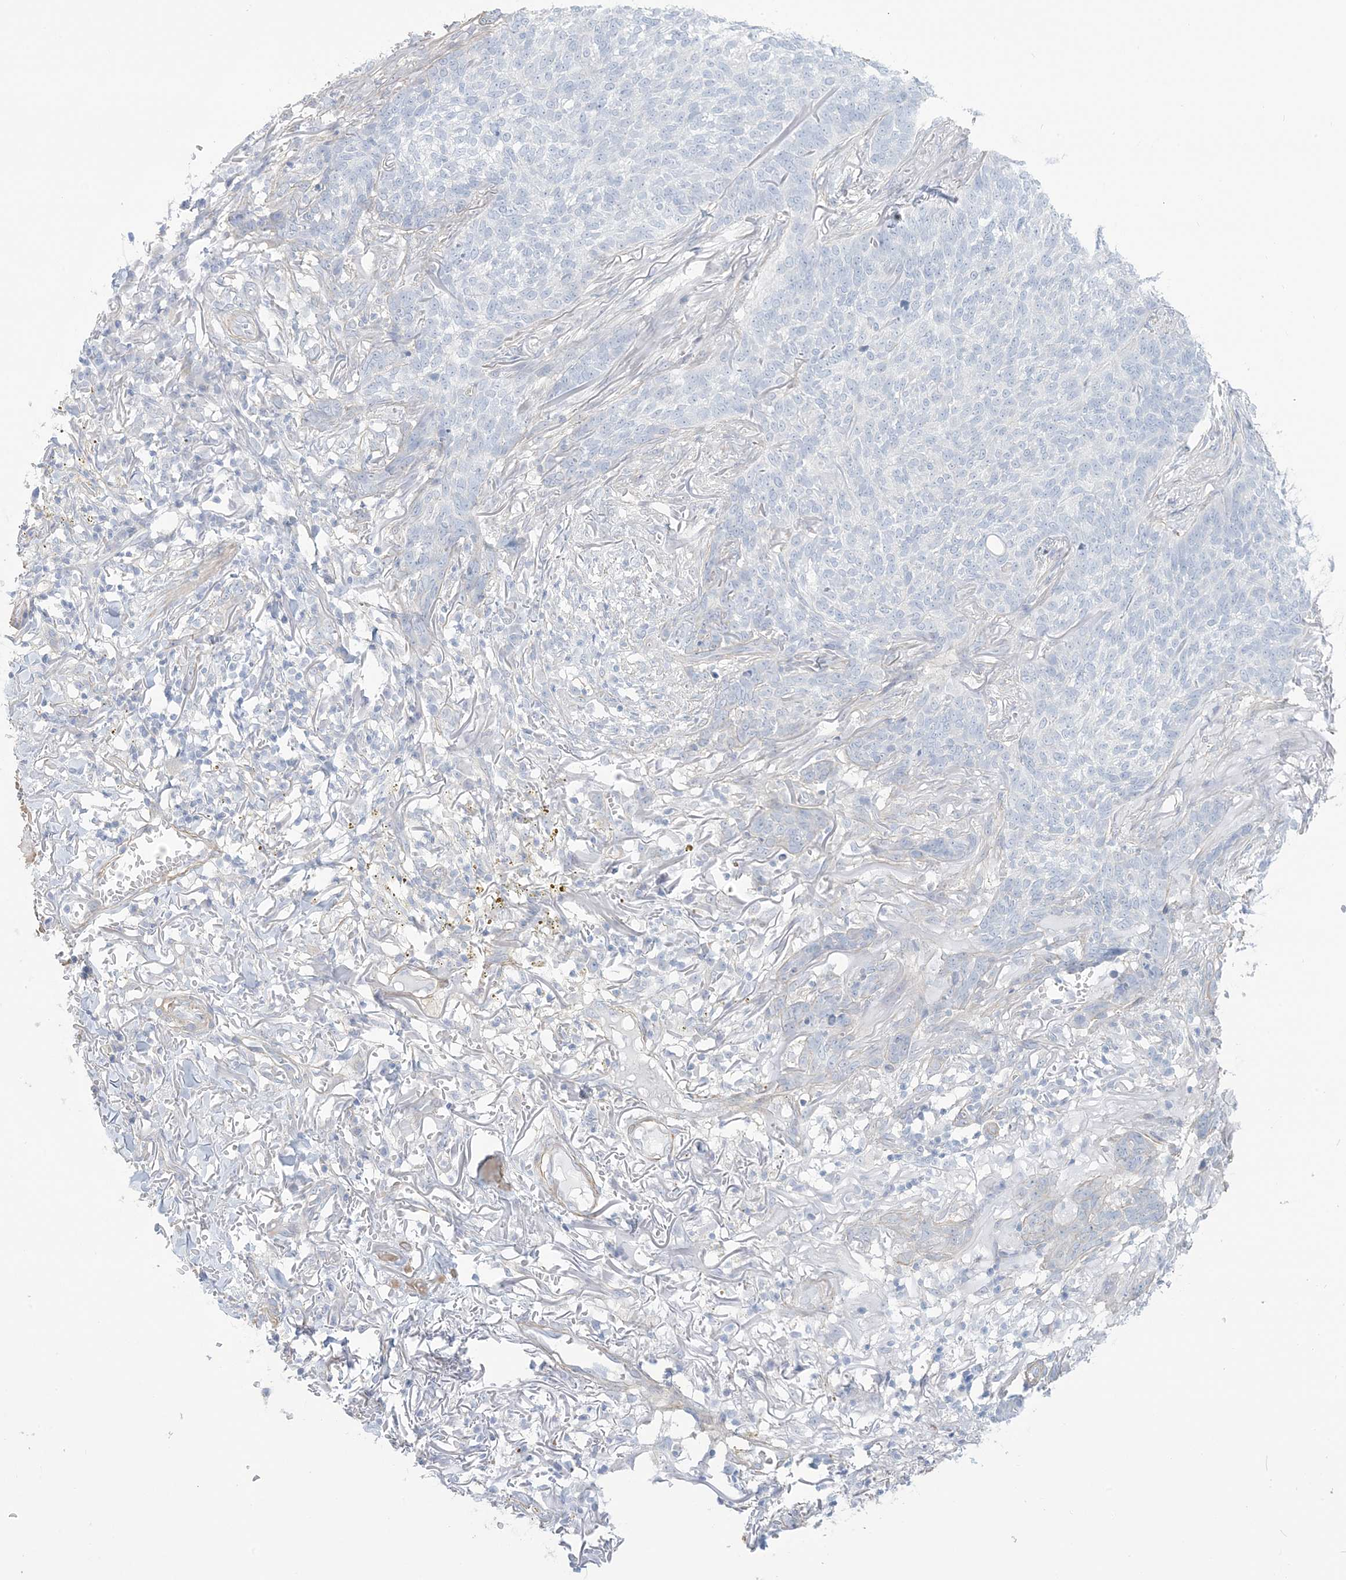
{"staining": {"intensity": "negative", "quantity": "none", "location": "none"}, "tissue": "skin cancer", "cell_type": "Tumor cells", "image_type": "cancer", "snomed": [{"axis": "morphology", "description": "Basal cell carcinoma"}, {"axis": "topography", "description": "Skin"}], "caption": "DAB (3,3'-diaminobenzidine) immunohistochemical staining of skin basal cell carcinoma displays no significant positivity in tumor cells.", "gene": "AGXT", "patient": {"sex": "male", "age": 85}}